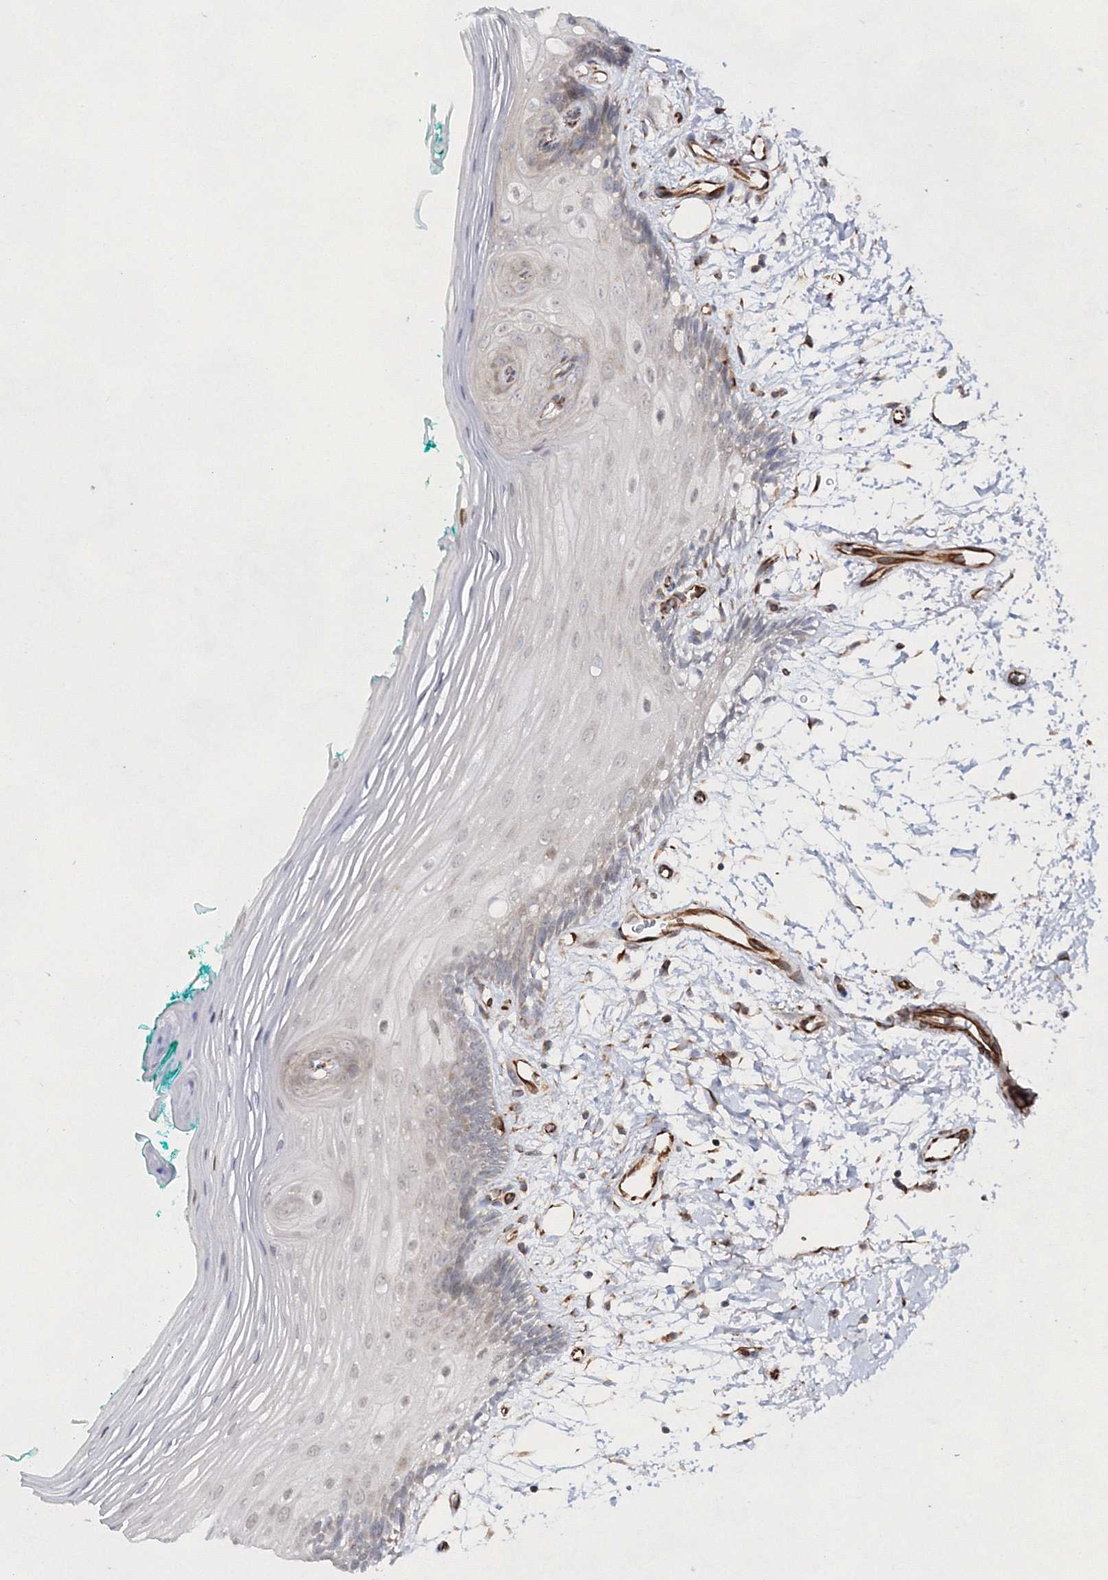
{"staining": {"intensity": "weak", "quantity": "25%-75%", "location": "nuclear"}, "tissue": "oral mucosa", "cell_type": "Squamous epithelial cells", "image_type": "normal", "snomed": [{"axis": "morphology", "description": "Normal tissue, NOS"}, {"axis": "topography", "description": "Skeletal muscle"}, {"axis": "topography", "description": "Oral tissue"}, {"axis": "topography", "description": "Peripheral nerve tissue"}], "caption": "This photomicrograph exhibits immunohistochemistry staining of benign oral mucosa, with low weak nuclear expression in about 25%-75% of squamous epithelial cells.", "gene": "SNIP1", "patient": {"sex": "female", "age": 84}}